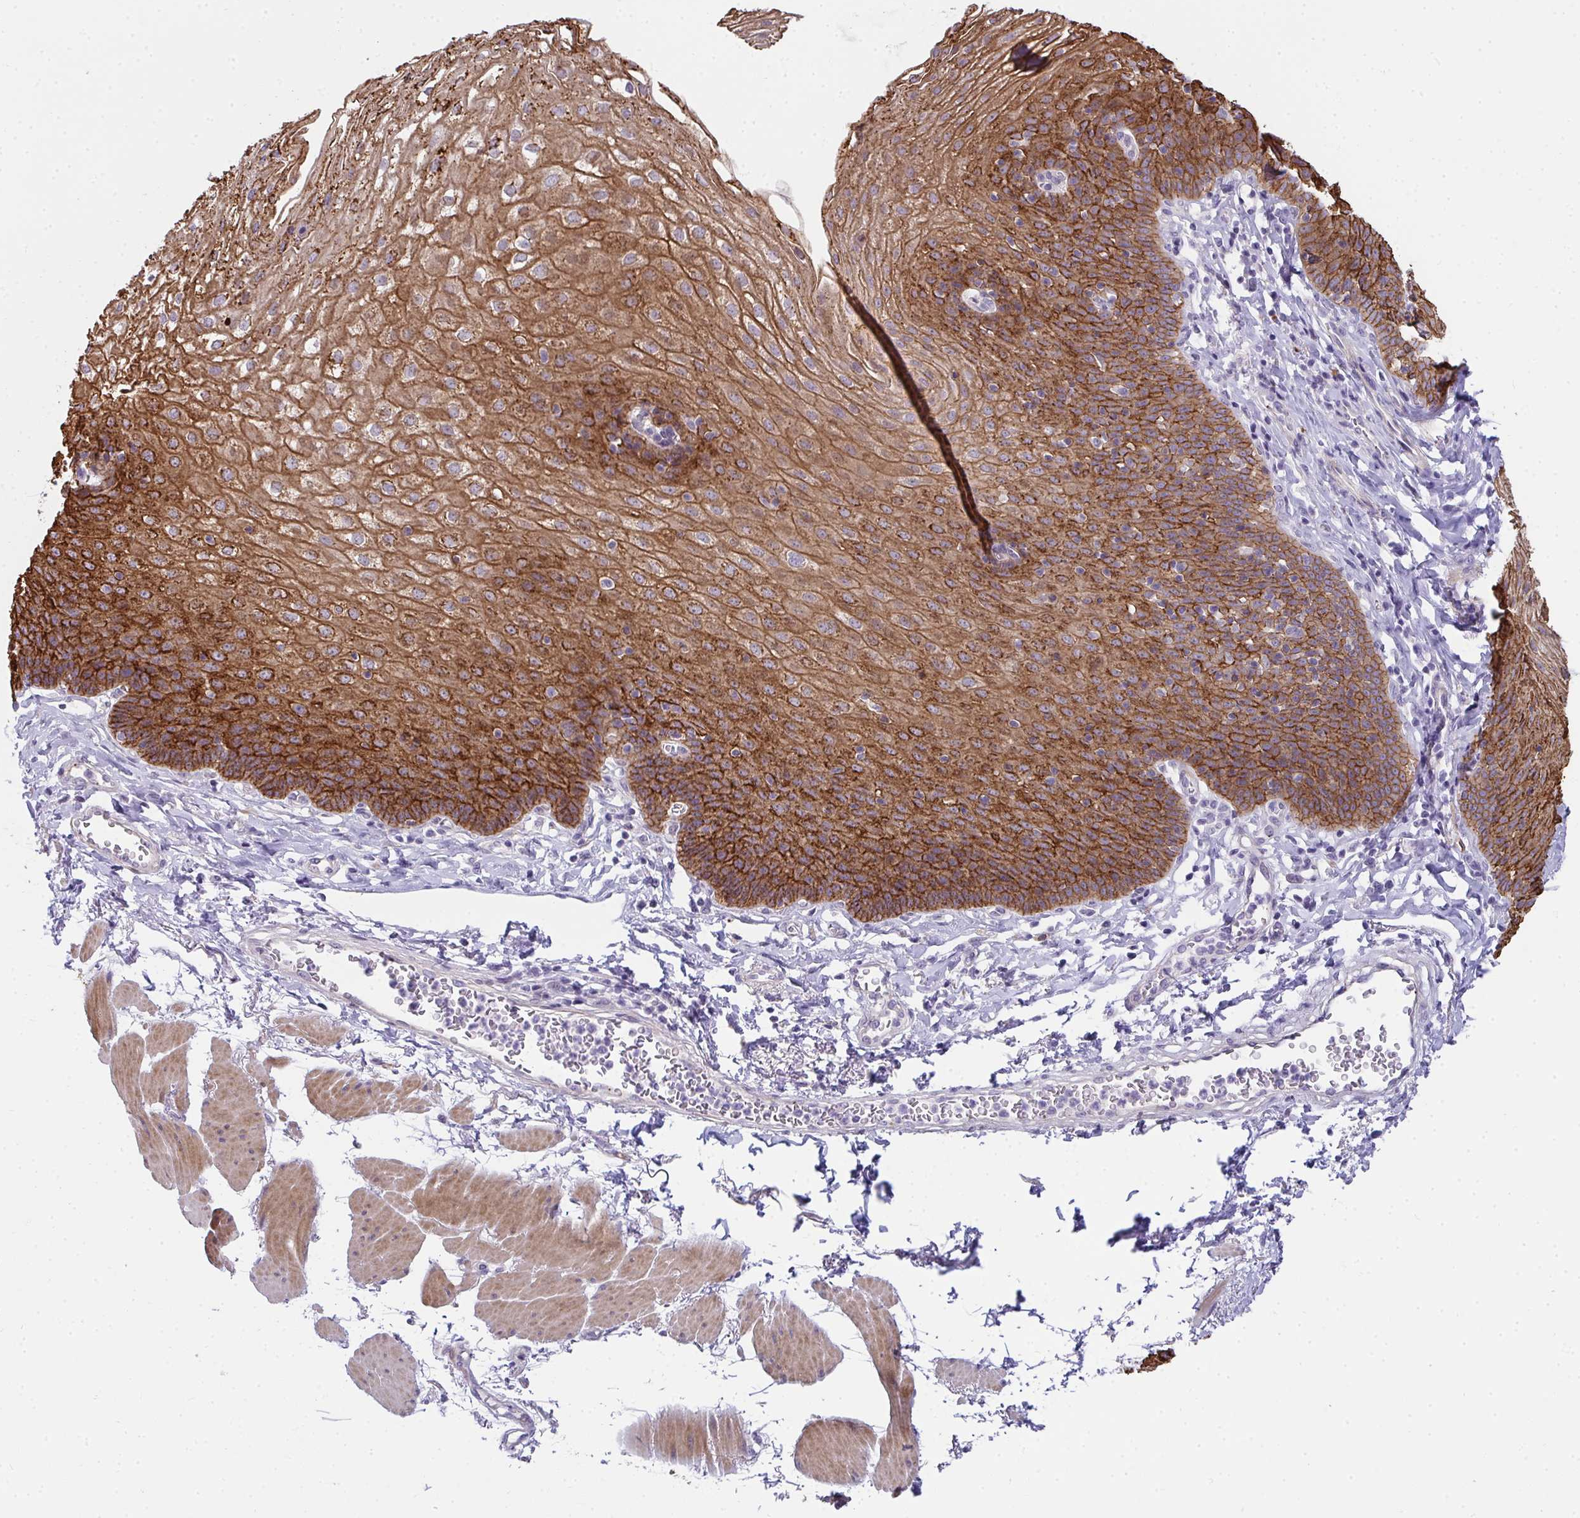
{"staining": {"intensity": "strong", "quantity": ">75%", "location": "cytoplasmic/membranous"}, "tissue": "esophagus", "cell_type": "Squamous epithelial cells", "image_type": "normal", "snomed": [{"axis": "morphology", "description": "Normal tissue, NOS"}, {"axis": "topography", "description": "Esophagus"}], "caption": "Strong cytoplasmic/membranous protein positivity is present in about >75% of squamous epithelial cells in esophagus.", "gene": "AK5", "patient": {"sex": "female", "age": 81}}